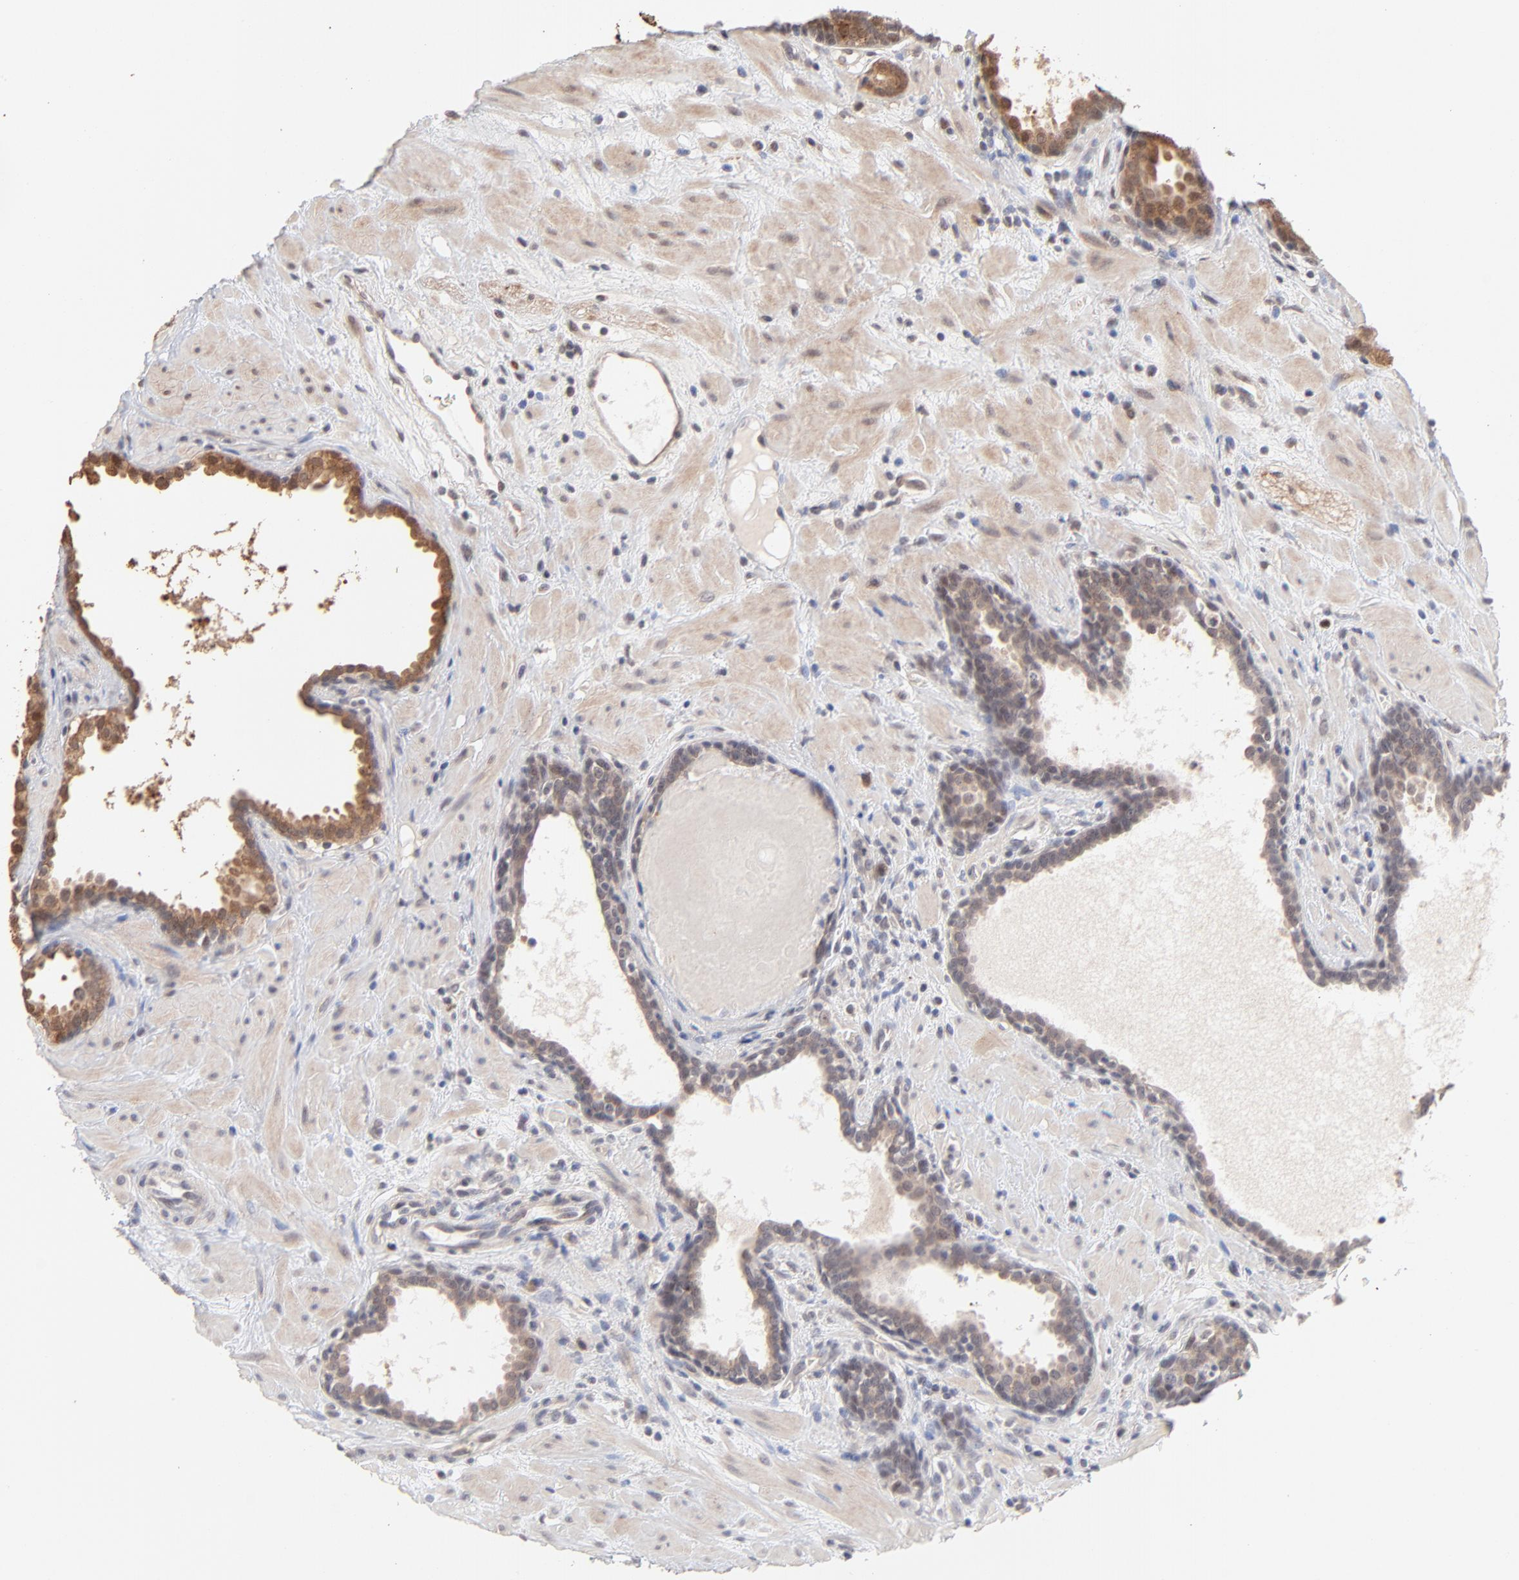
{"staining": {"intensity": "moderate", "quantity": "25%-75%", "location": "cytoplasmic/membranous"}, "tissue": "prostate cancer", "cell_type": "Tumor cells", "image_type": "cancer", "snomed": [{"axis": "morphology", "description": "Adenocarcinoma, Low grade"}, {"axis": "topography", "description": "Prostate"}], "caption": "High-magnification brightfield microscopy of adenocarcinoma (low-grade) (prostate) stained with DAB (3,3'-diaminobenzidine) (brown) and counterstained with hematoxylin (blue). tumor cells exhibit moderate cytoplasmic/membranous expression is present in approximately25%-75% of cells.", "gene": "MSL2", "patient": {"sex": "male", "age": 57}}